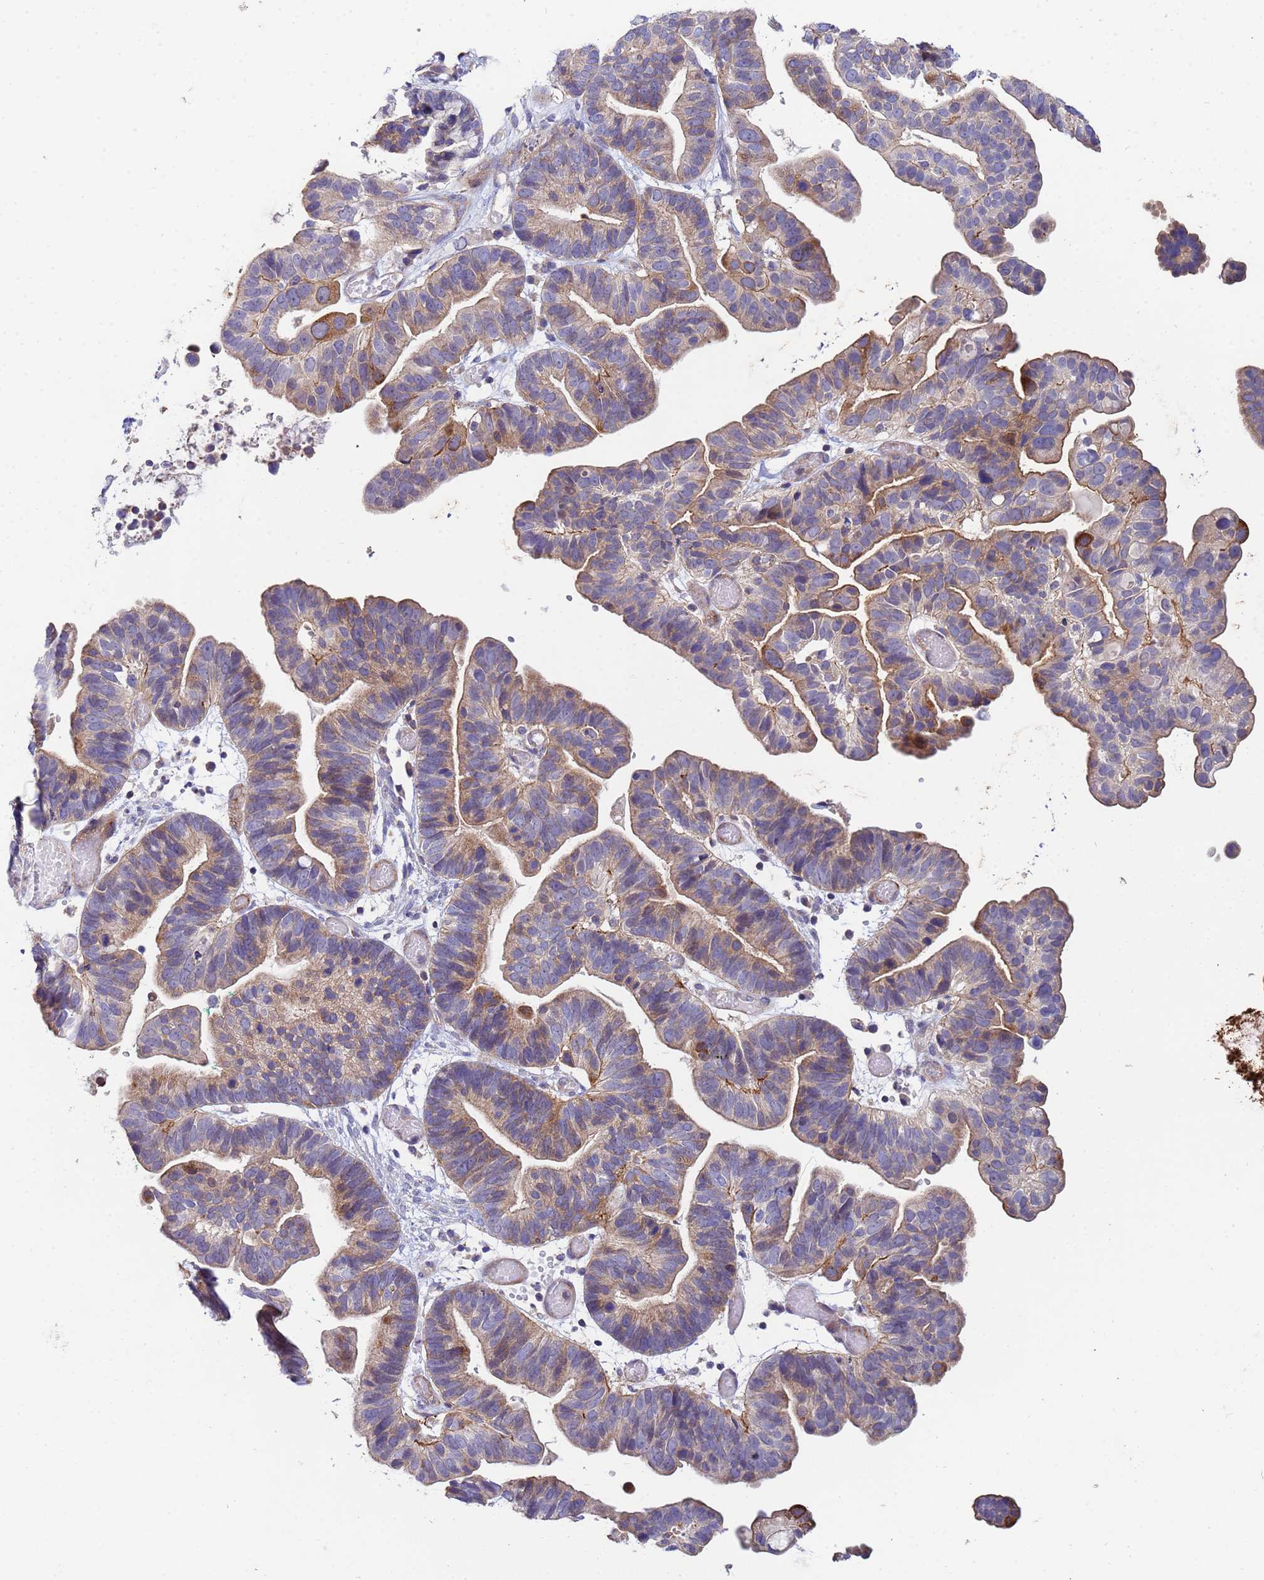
{"staining": {"intensity": "weak", "quantity": ">75%", "location": "cytoplasmic/membranous"}, "tissue": "ovarian cancer", "cell_type": "Tumor cells", "image_type": "cancer", "snomed": [{"axis": "morphology", "description": "Cystadenocarcinoma, serous, NOS"}, {"axis": "topography", "description": "Ovary"}], "caption": "Ovarian cancer stained with a protein marker displays weak staining in tumor cells.", "gene": "CDC34", "patient": {"sex": "female", "age": 56}}